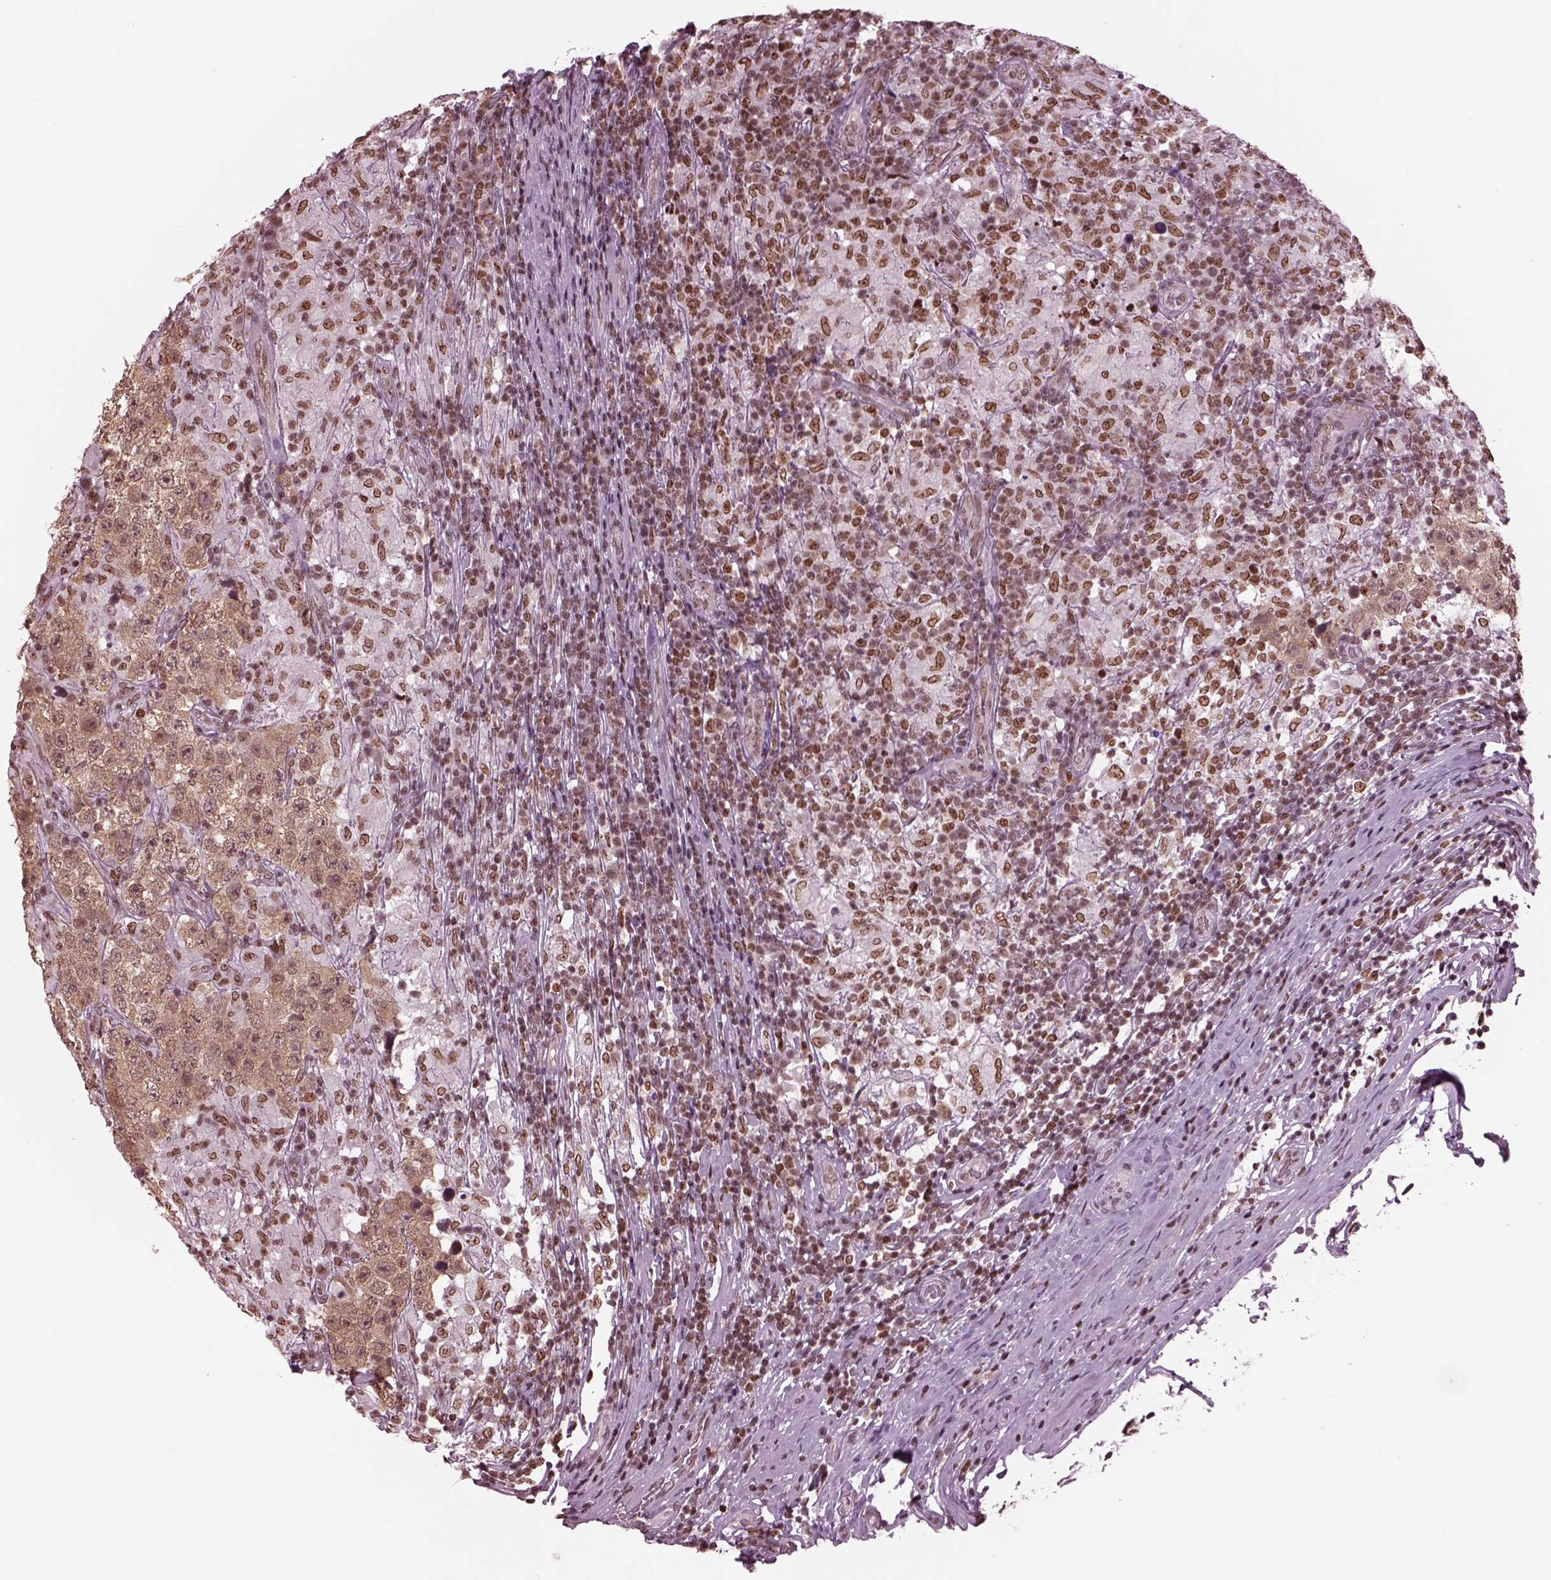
{"staining": {"intensity": "weak", "quantity": "25%-75%", "location": "cytoplasmic/membranous"}, "tissue": "testis cancer", "cell_type": "Tumor cells", "image_type": "cancer", "snomed": [{"axis": "morphology", "description": "Seminoma, NOS"}, {"axis": "morphology", "description": "Carcinoma, Embryonal, NOS"}, {"axis": "topography", "description": "Testis"}], "caption": "Immunohistochemistry (DAB (3,3'-diaminobenzidine)) staining of testis seminoma displays weak cytoplasmic/membranous protein expression in about 25%-75% of tumor cells.", "gene": "RUVBL2", "patient": {"sex": "male", "age": 41}}